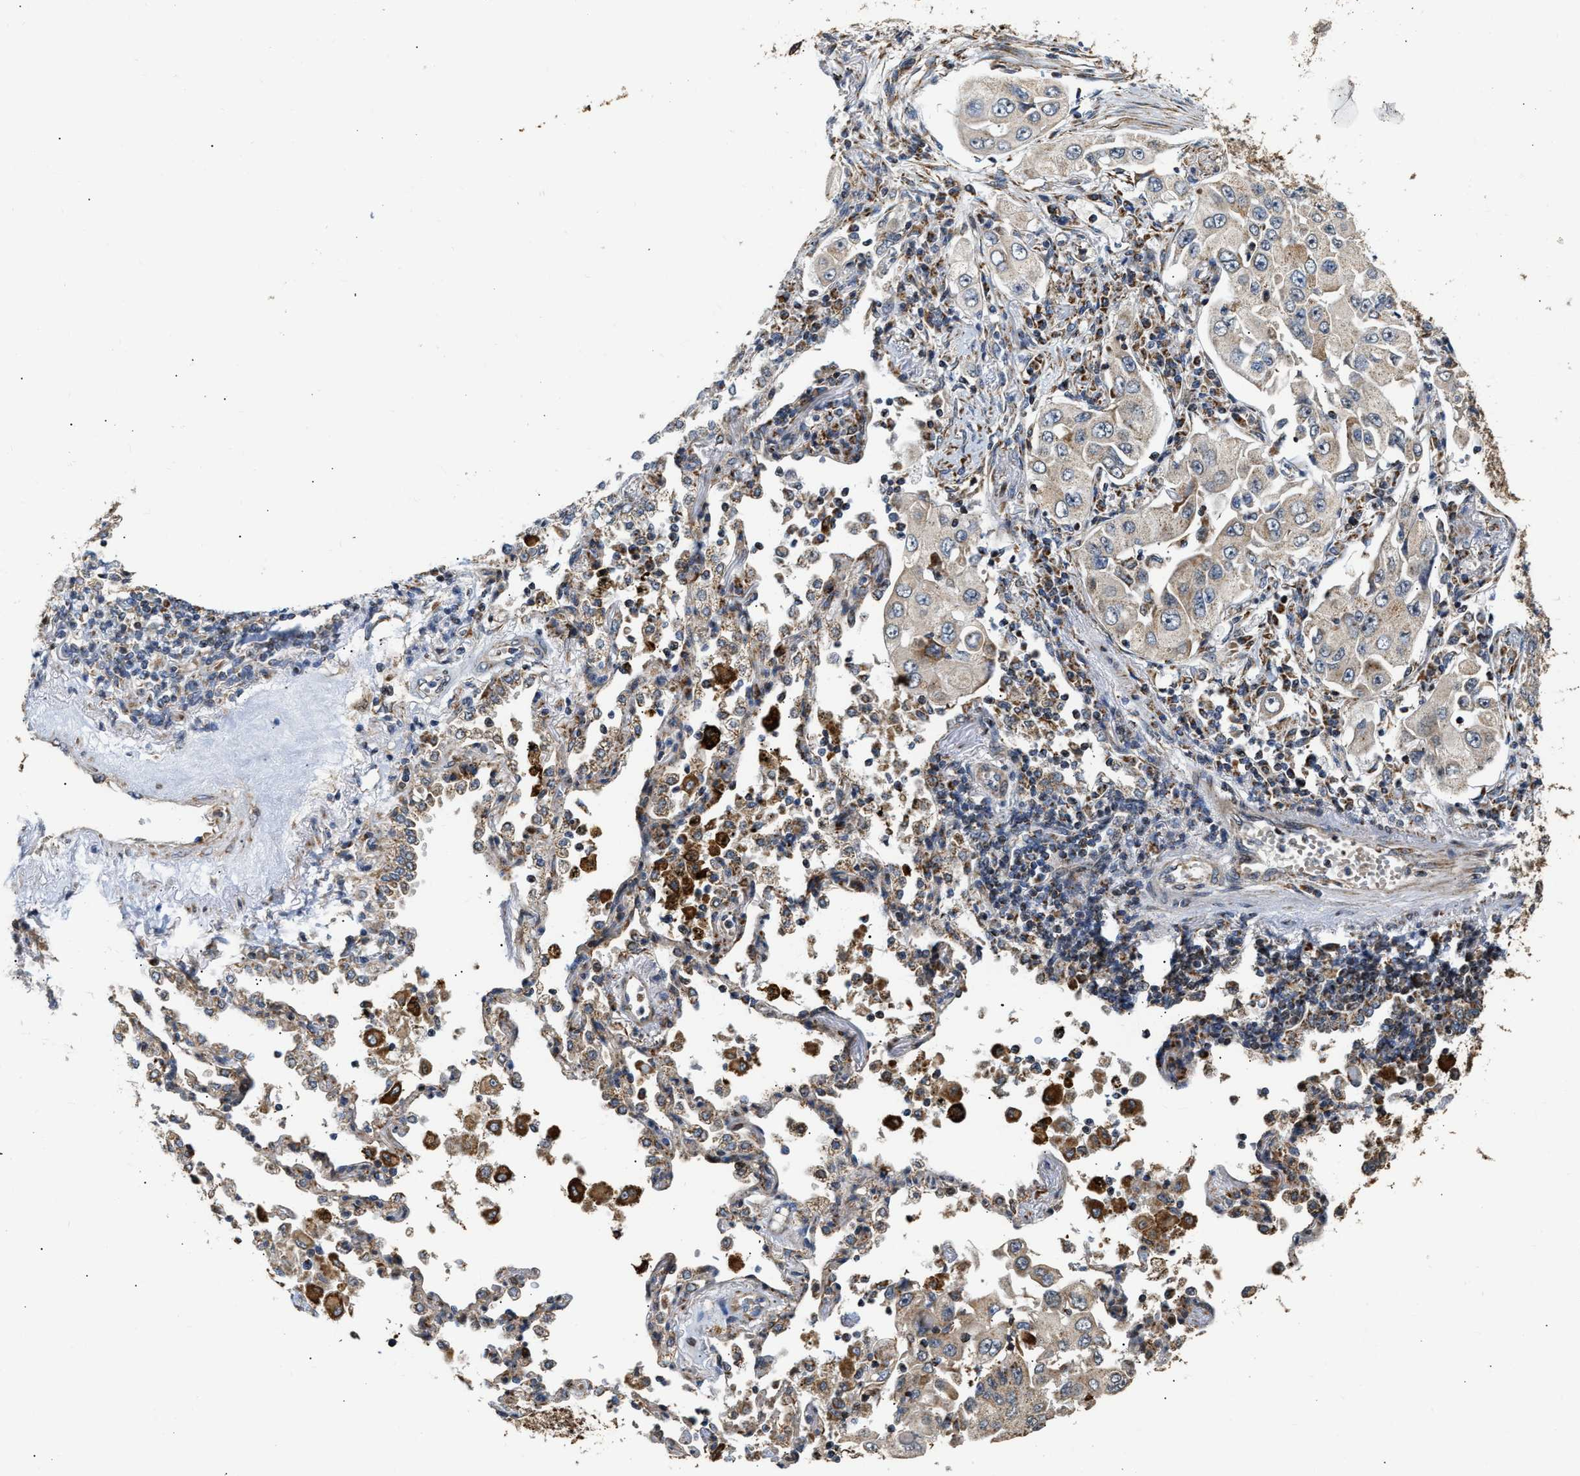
{"staining": {"intensity": "weak", "quantity": "<25%", "location": "cytoplasmic/membranous"}, "tissue": "lung cancer", "cell_type": "Tumor cells", "image_type": "cancer", "snomed": [{"axis": "morphology", "description": "Adenocarcinoma, NOS"}, {"axis": "topography", "description": "Lung"}], "caption": "A histopathology image of adenocarcinoma (lung) stained for a protein reveals no brown staining in tumor cells. (DAB (3,3'-diaminobenzidine) immunohistochemistry, high magnification).", "gene": "DEPTOR", "patient": {"sex": "male", "age": 84}}